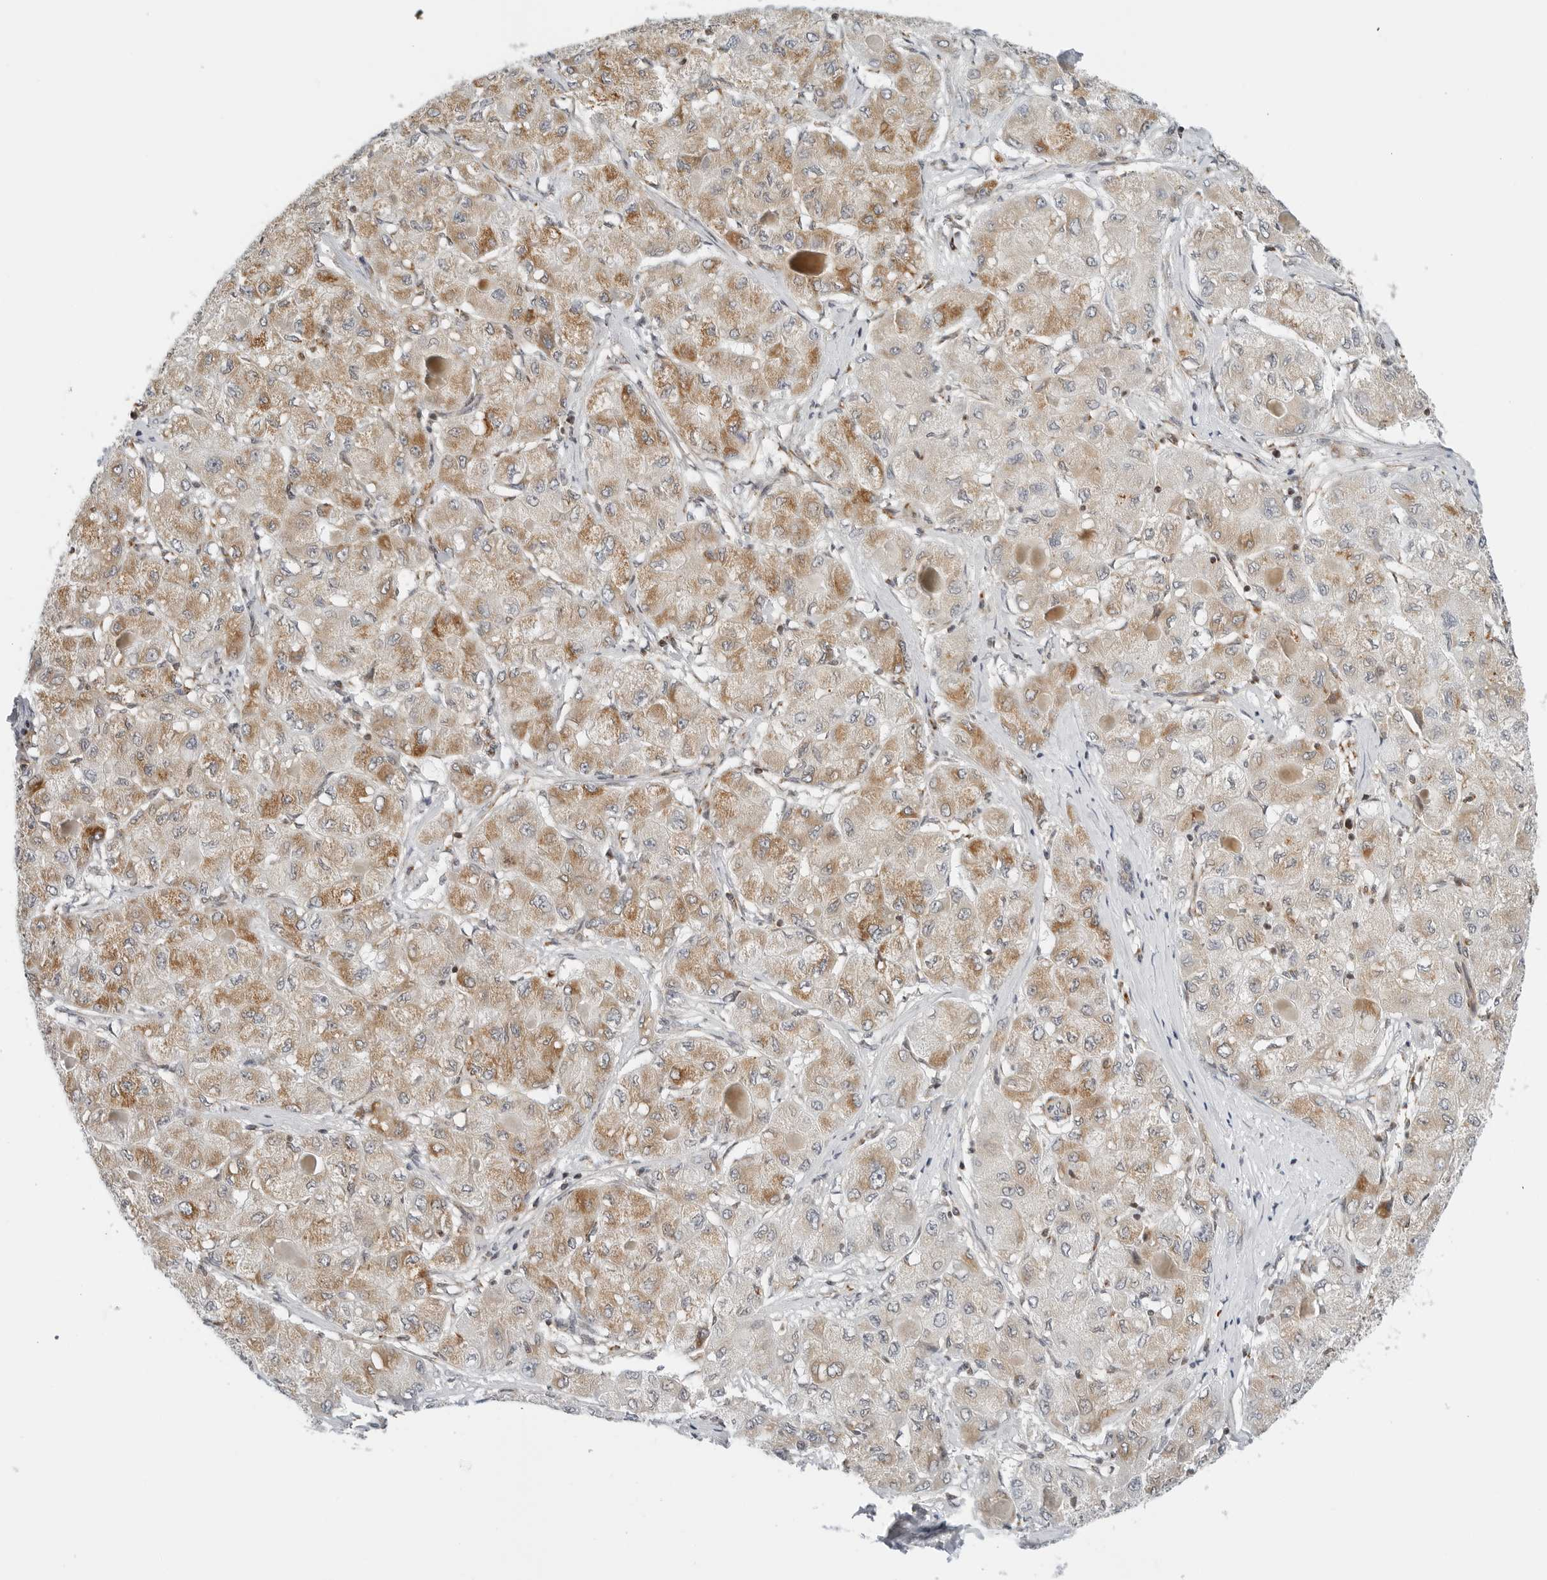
{"staining": {"intensity": "moderate", "quantity": "25%-75%", "location": "cytoplasmic/membranous"}, "tissue": "liver cancer", "cell_type": "Tumor cells", "image_type": "cancer", "snomed": [{"axis": "morphology", "description": "Carcinoma, Hepatocellular, NOS"}, {"axis": "topography", "description": "Liver"}], "caption": "The photomicrograph exhibits immunohistochemical staining of liver cancer (hepatocellular carcinoma). There is moderate cytoplasmic/membranous positivity is identified in about 25%-75% of tumor cells.", "gene": "DYRK4", "patient": {"sex": "male", "age": 80}}